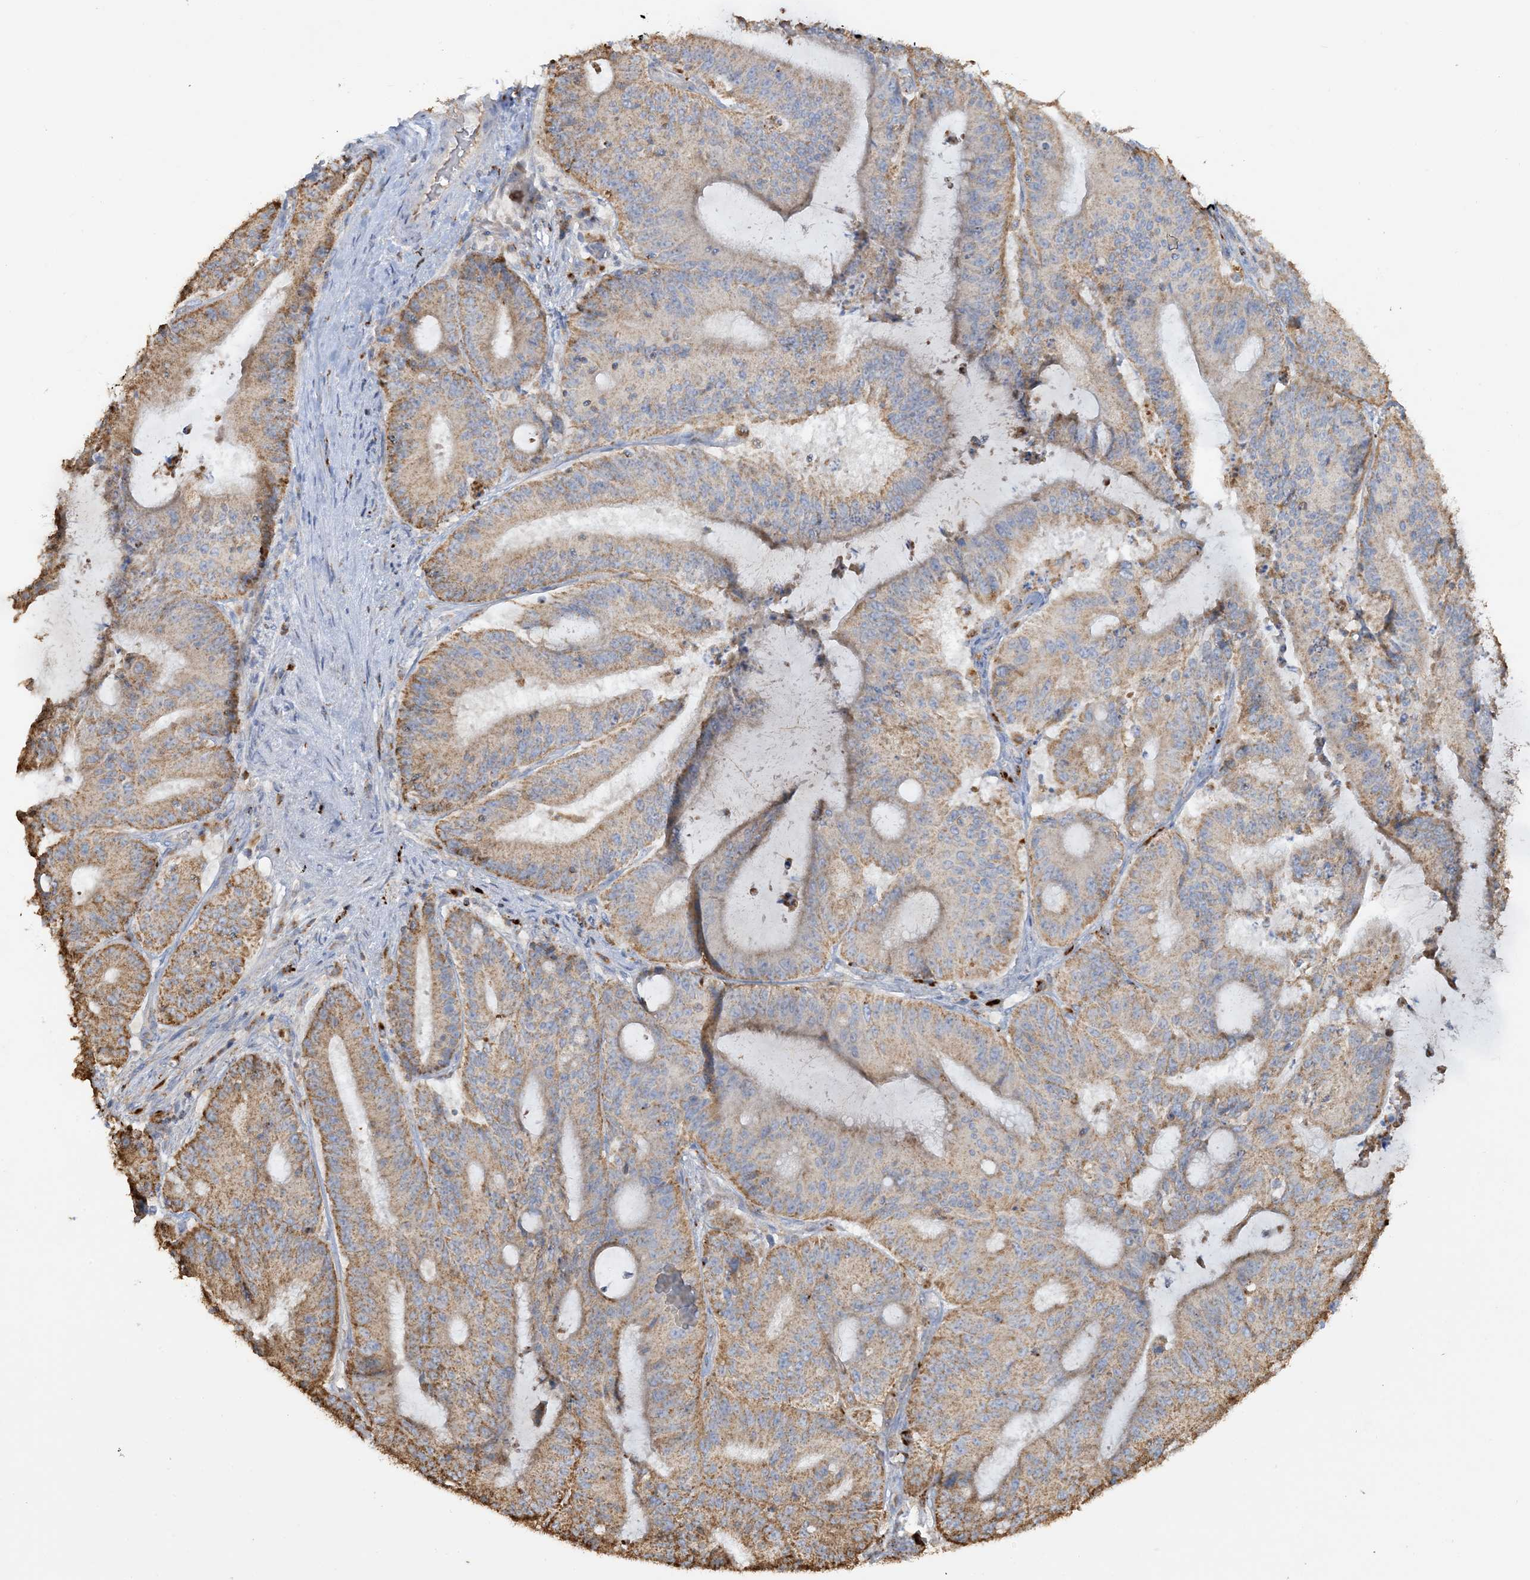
{"staining": {"intensity": "moderate", "quantity": ">75%", "location": "cytoplasmic/membranous"}, "tissue": "liver cancer", "cell_type": "Tumor cells", "image_type": "cancer", "snomed": [{"axis": "morphology", "description": "Normal tissue, NOS"}, {"axis": "morphology", "description": "Cholangiocarcinoma"}, {"axis": "topography", "description": "Liver"}, {"axis": "topography", "description": "Peripheral nerve tissue"}], "caption": "Cholangiocarcinoma (liver) stained for a protein displays moderate cytoplasmic/membranous positivity in tumor cells. The protein is stained brown, and the nuclei are stained in blue (DAB (3,3'-diaminobenzidine) IHC with brightfield microscopy, high magnification).", "gene": "AGA", "patient": {"sex": "female", "age": 73}}